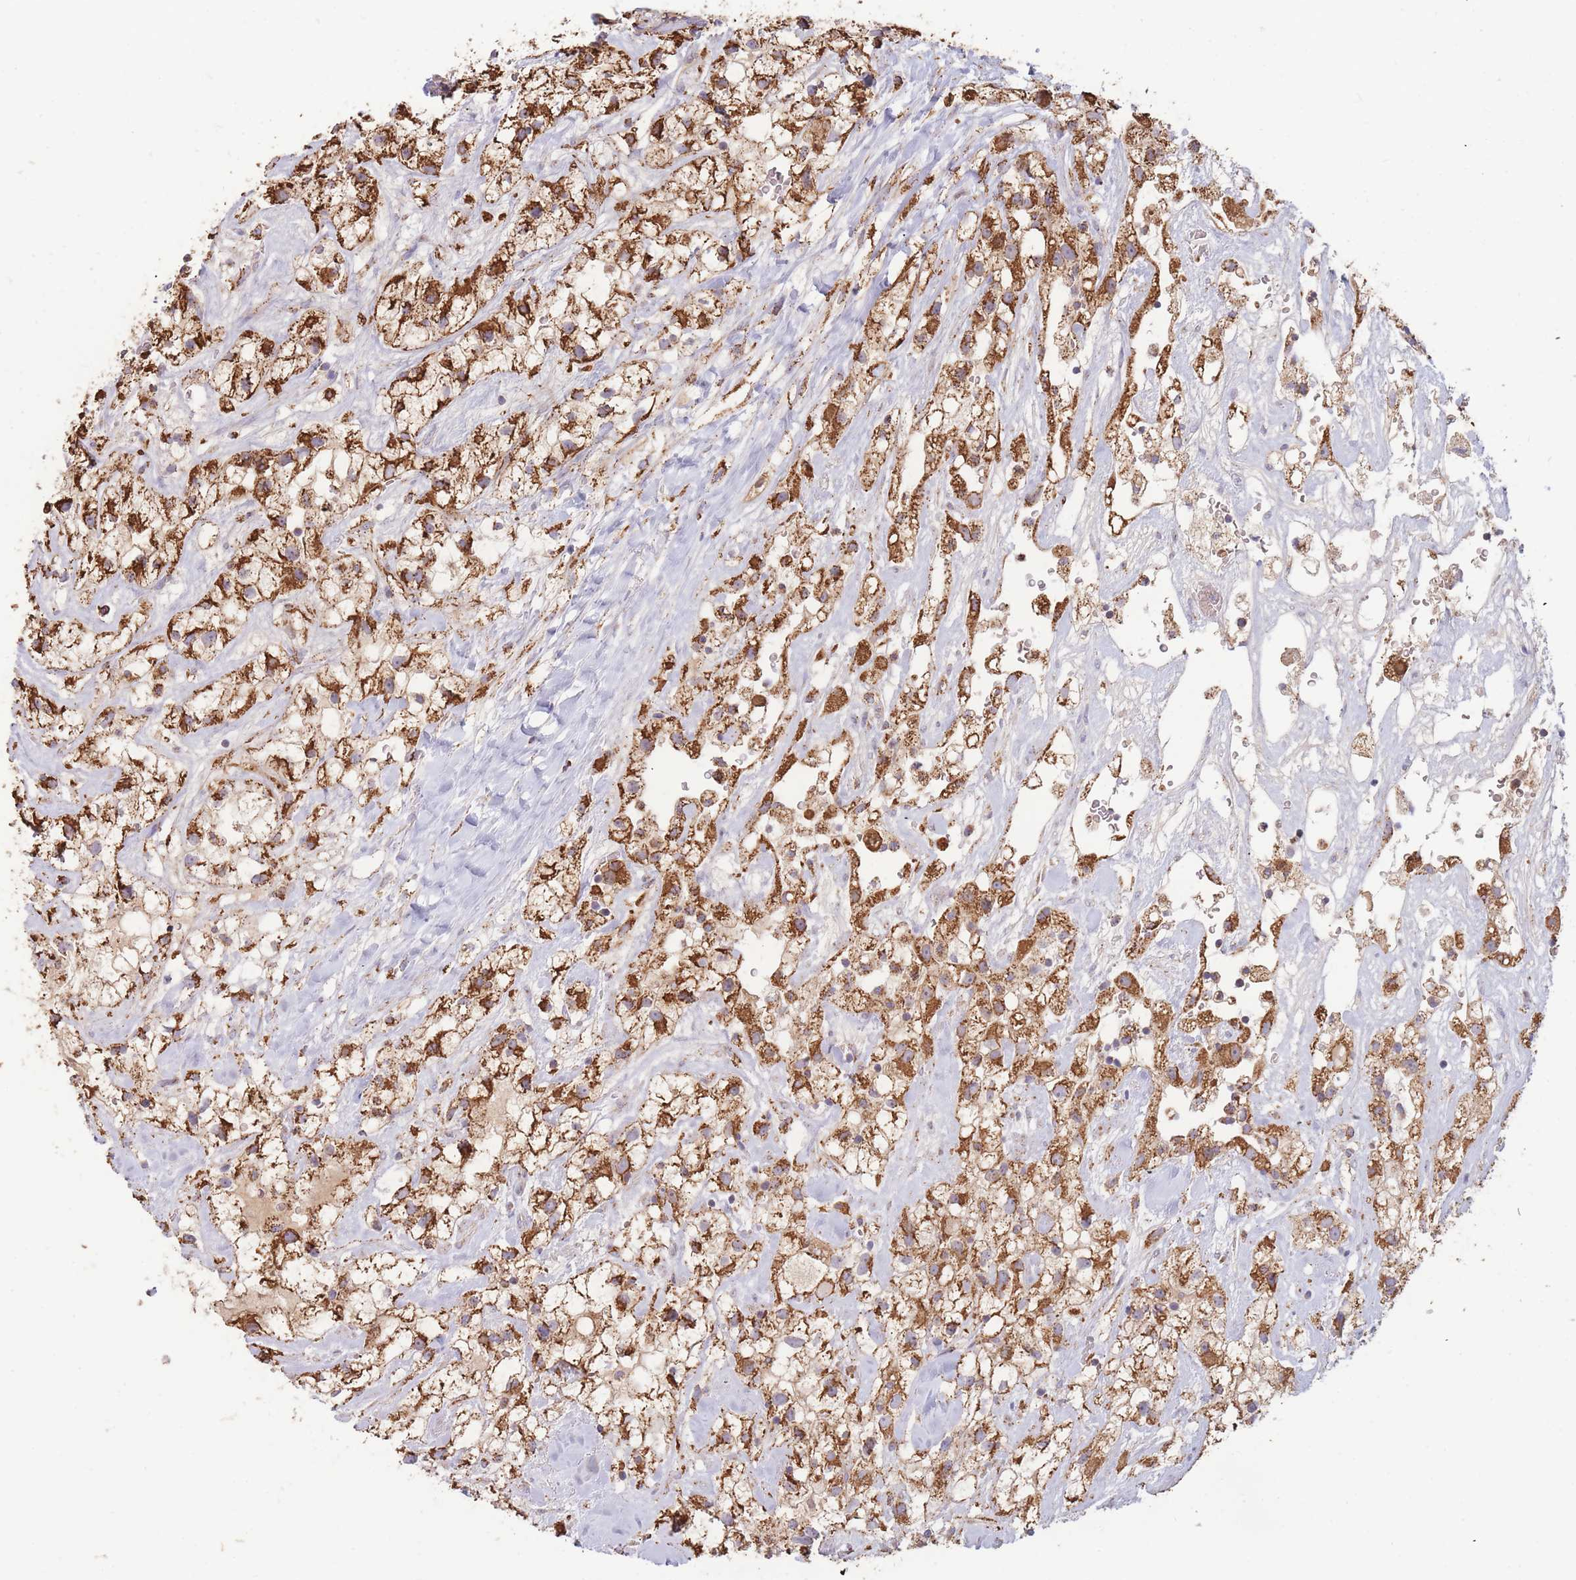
{"staining": {"intensity": "strong", "quantity": ">75%", "location": "cytoplasmic/membranous"}, "tissue": "renal cancer", "cell_type": "Tumor cells", "image_type": "cancer", "snomed": [{"axis": "morphology", "description": "Adenocarcinoma, NOS"}, {"axis": "topography", "description": "Kidney"}], "caption": "This micrograph displays renal cancer (adenocarcinoma) stained with immunohistochemistry (IHC) to label a protein in brown. The cytoplasmic/membranous of tumor cells show strong positivity for the protein. Nuclei are counter-stained blue.", "gene": "MRPL17", "patient": {"sex": "male", "age": 59}}